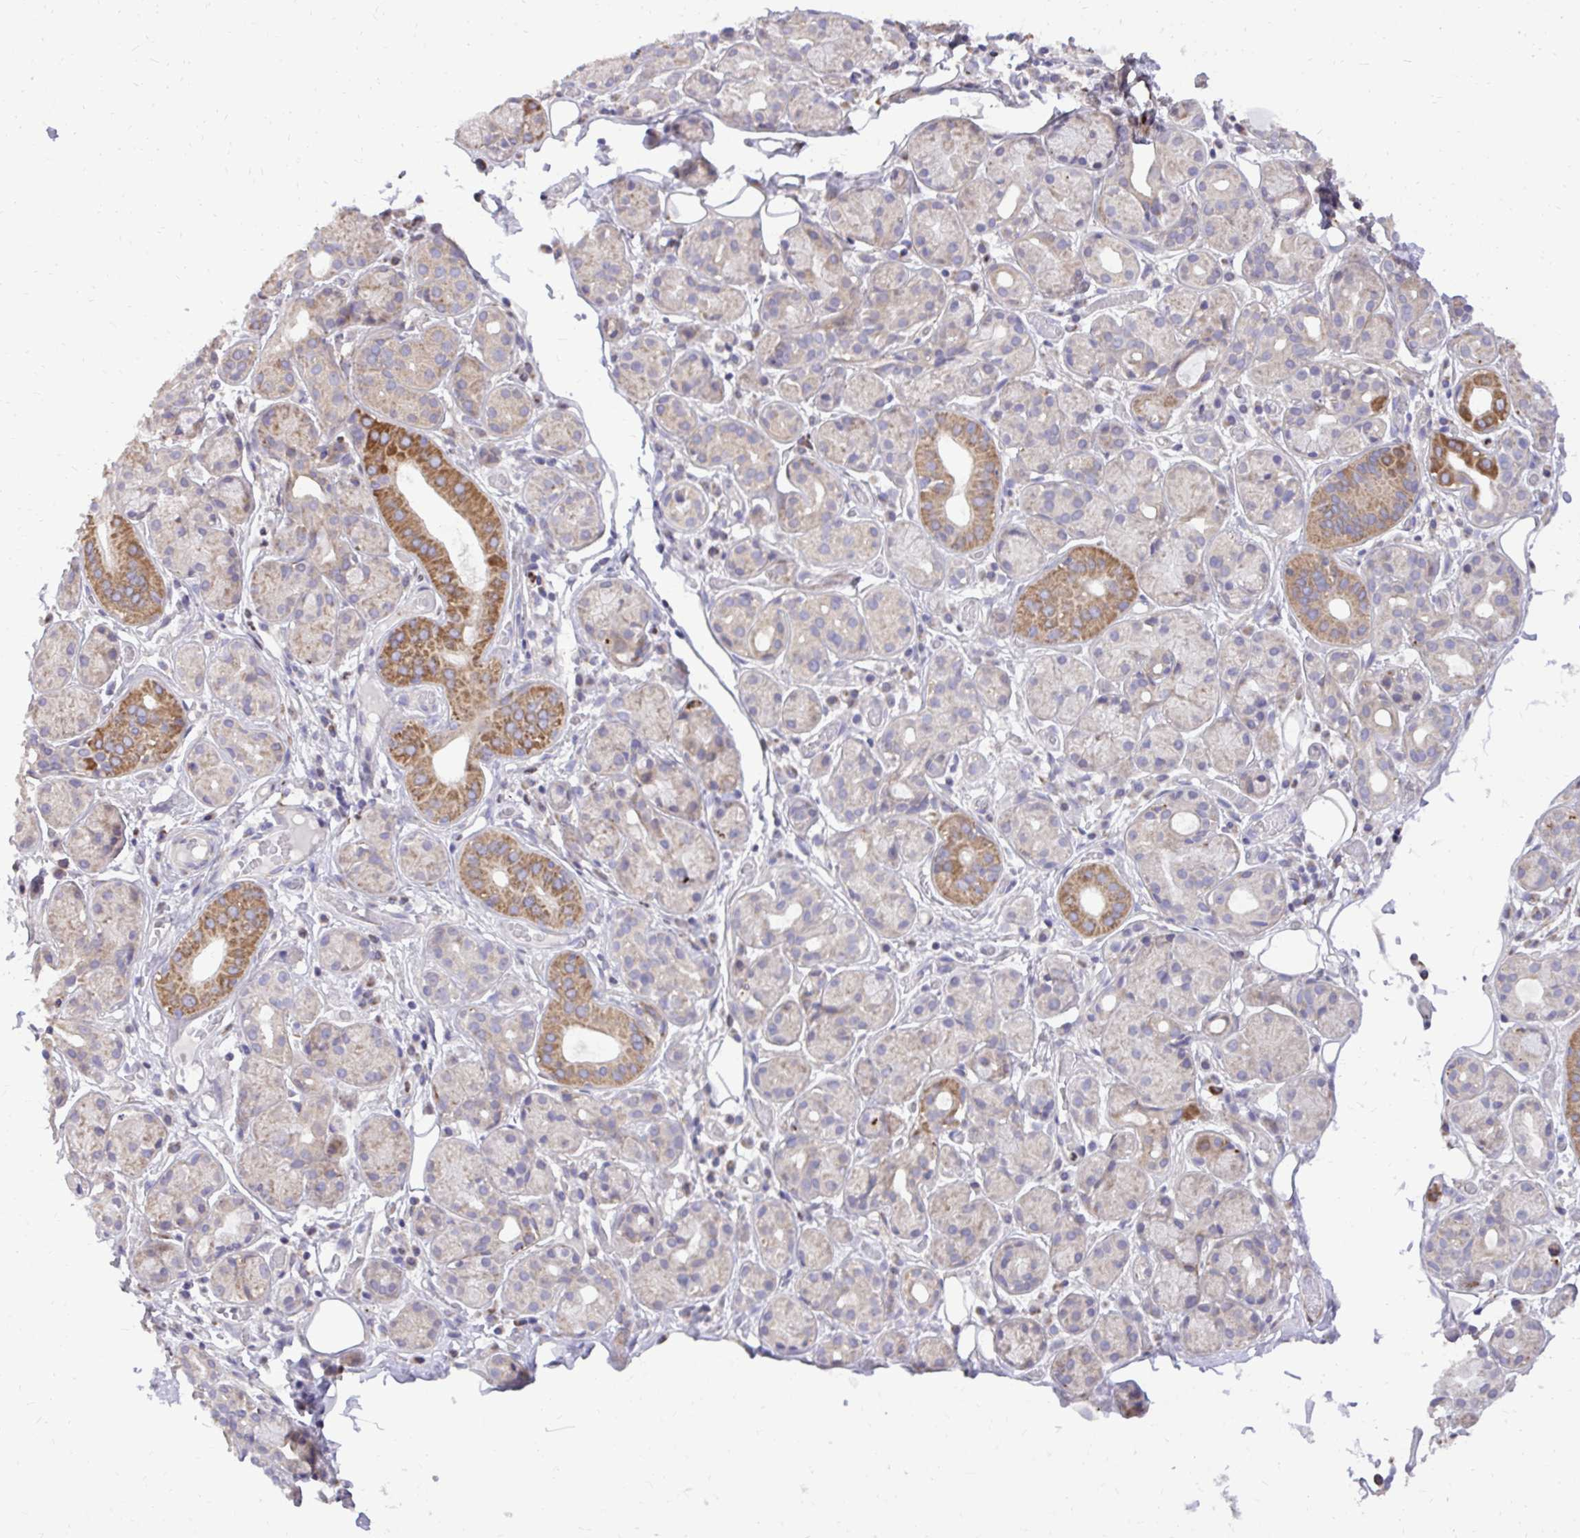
{"staining": {"intensity": "moderate", "quantity": "<25%", "location": "cytoplasmic/membranous"}, "tissue": "salivary gland", "cell_type": "Glandular cells", "image_type": "normal", "snomed": [{"axis": "morphology", "description": "Normal tissue, NOS"}, {"axis": "topography", "description": "Salivary gland"}, {"axis": "topography", "description": "Peripheral nerve tissue"}], "caption": "High-magnification brightfield microscopy of normal salivary gland stained with DAB (3,3'-diaminobenzidine) (brown) and counterstained with hematoxylin (blue). glandular cells exhibit moderate cytoplasmic/membranous positivity is seen in about<25% of cells.", "gene": "ABCC3", "patient": {"sex": "male", "age": 71}}